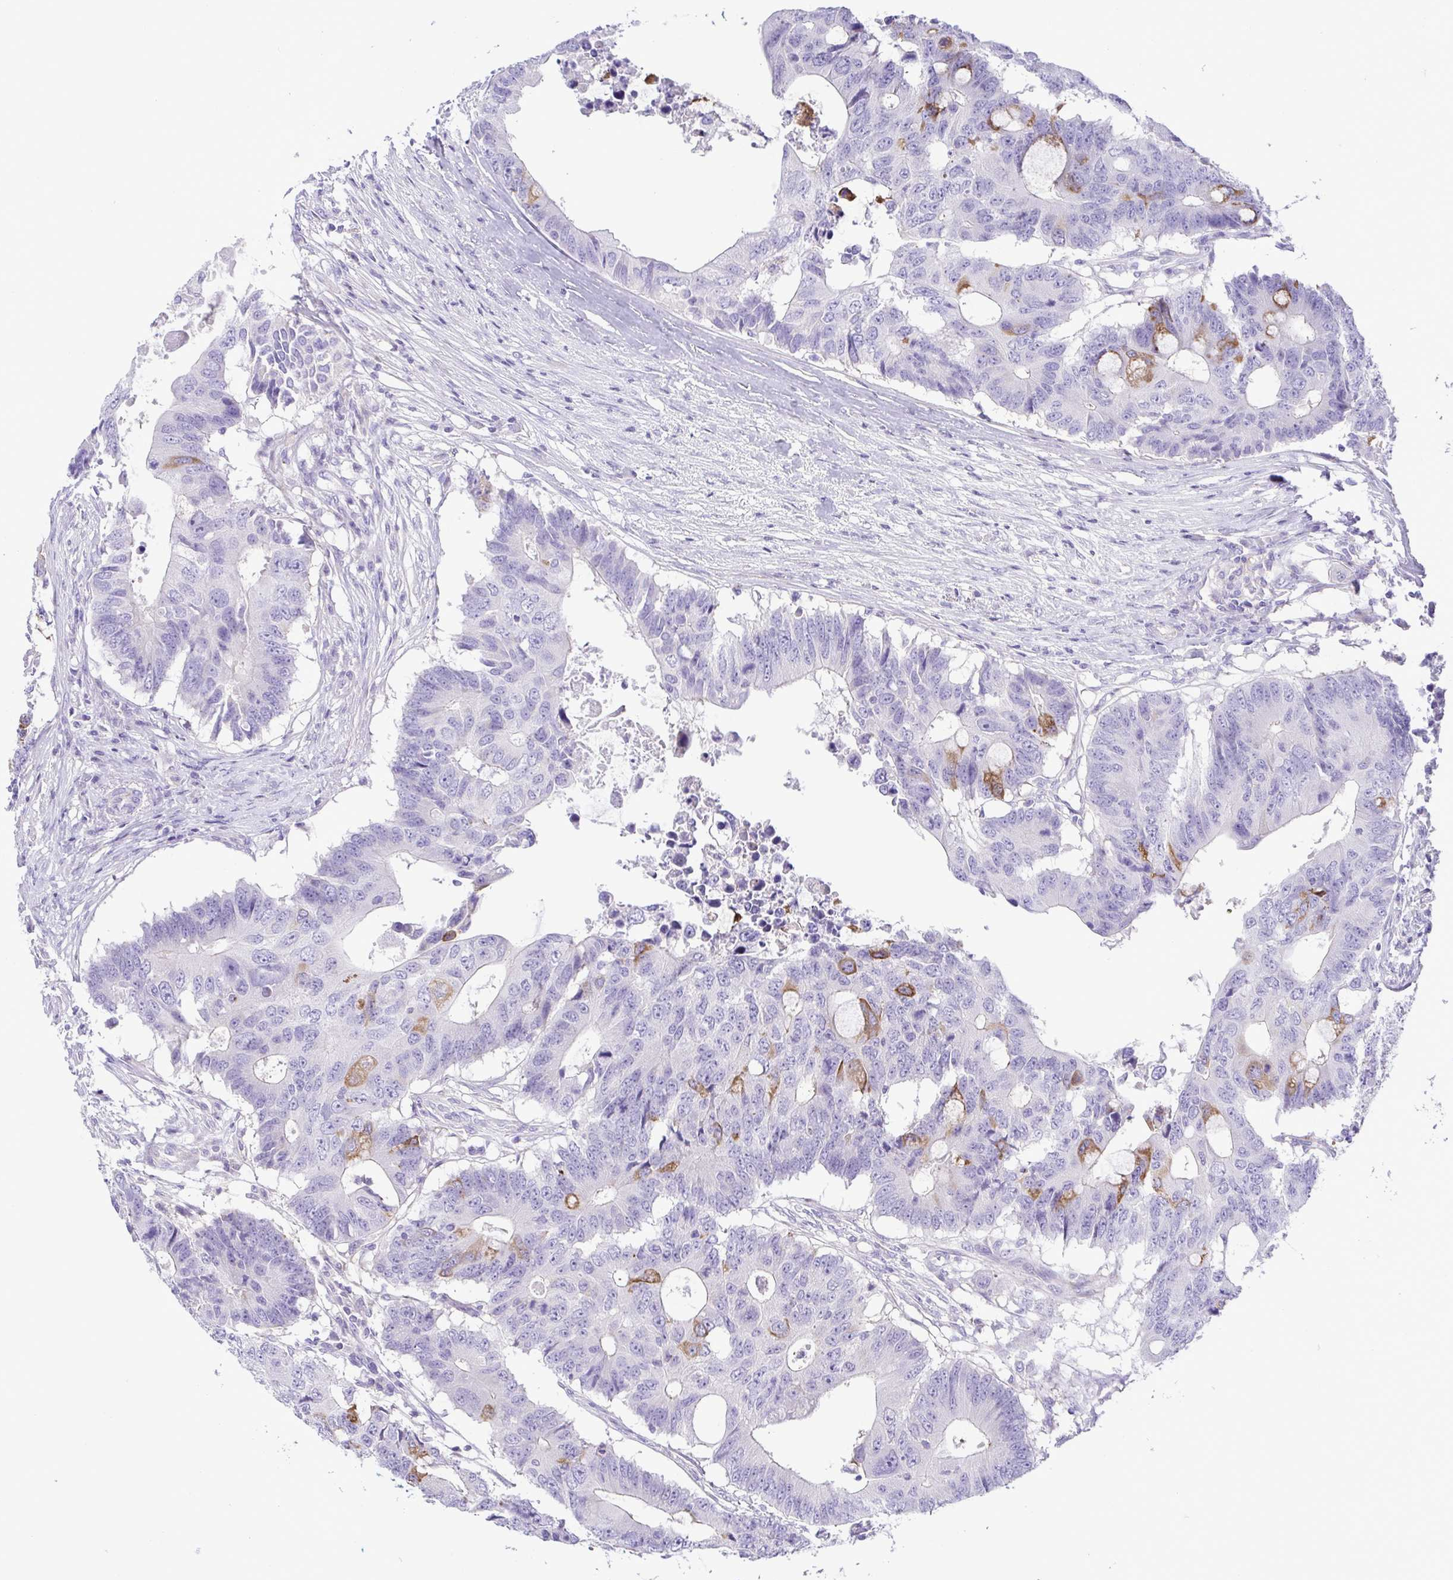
{"staining": {"intensity": "moderate", "quantity": "<25%", "location": "cytoplasmic/membranous"}, "tissue": "colorectal cancer", "cell_type": "Tumor cells", "image_type": "cancer", "snomed": [{"axis": "morphology", "description": "Adenocarcinoma, NOS"}, {"axis": "topography", "description": "Colon"}], "caption": "Brown immunohistochemical staining in colorectal cancer displays moderate cytoplasmic/membranous staining in about <25% of tumor cells. The protein of interest is shown in brown color, while the nuclei are stained blue.", "gene": "GPR182", "patient": {"sex": "male", "age": 71}}